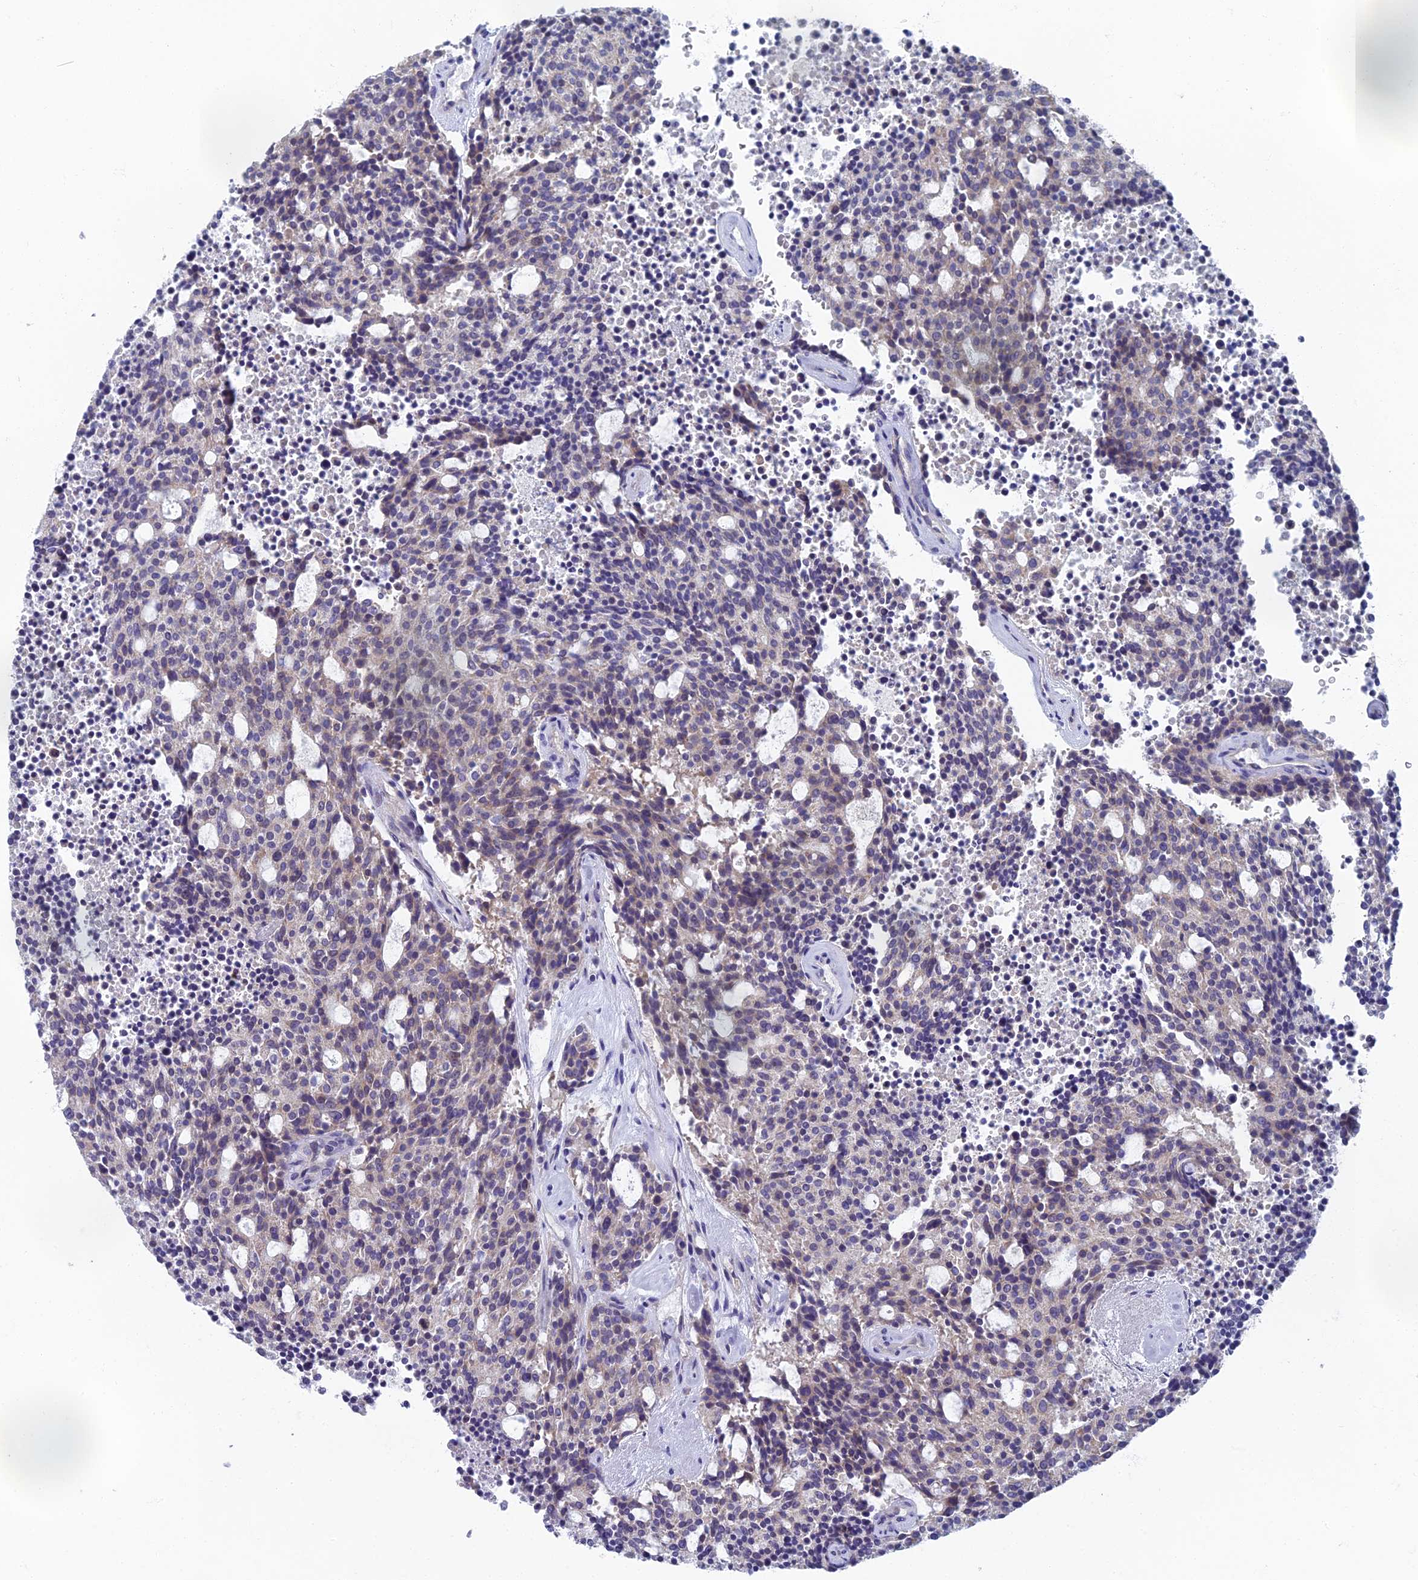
{"staining": {"intensity": "weak", "quantity": "25%-75%", "location": "cytoplasmic/membranous"}, "tissue": "carcinoid", "cell_type": "Tumor cells", "image_type": "cancer", "snomed": [{"axis": "morphology", "description": "Carcinoid, malignant, NOS"}, {"axis": "topography", "description": "Pancreas"}], "caption": "Brown immunohistochemical staining in human carcinoid shows weak cytoplasmic/membranous expression in approximately 25%-75% of tumor cells.", "gene": "SPIN4", "patient": {"sex": "female", "age": 54}}